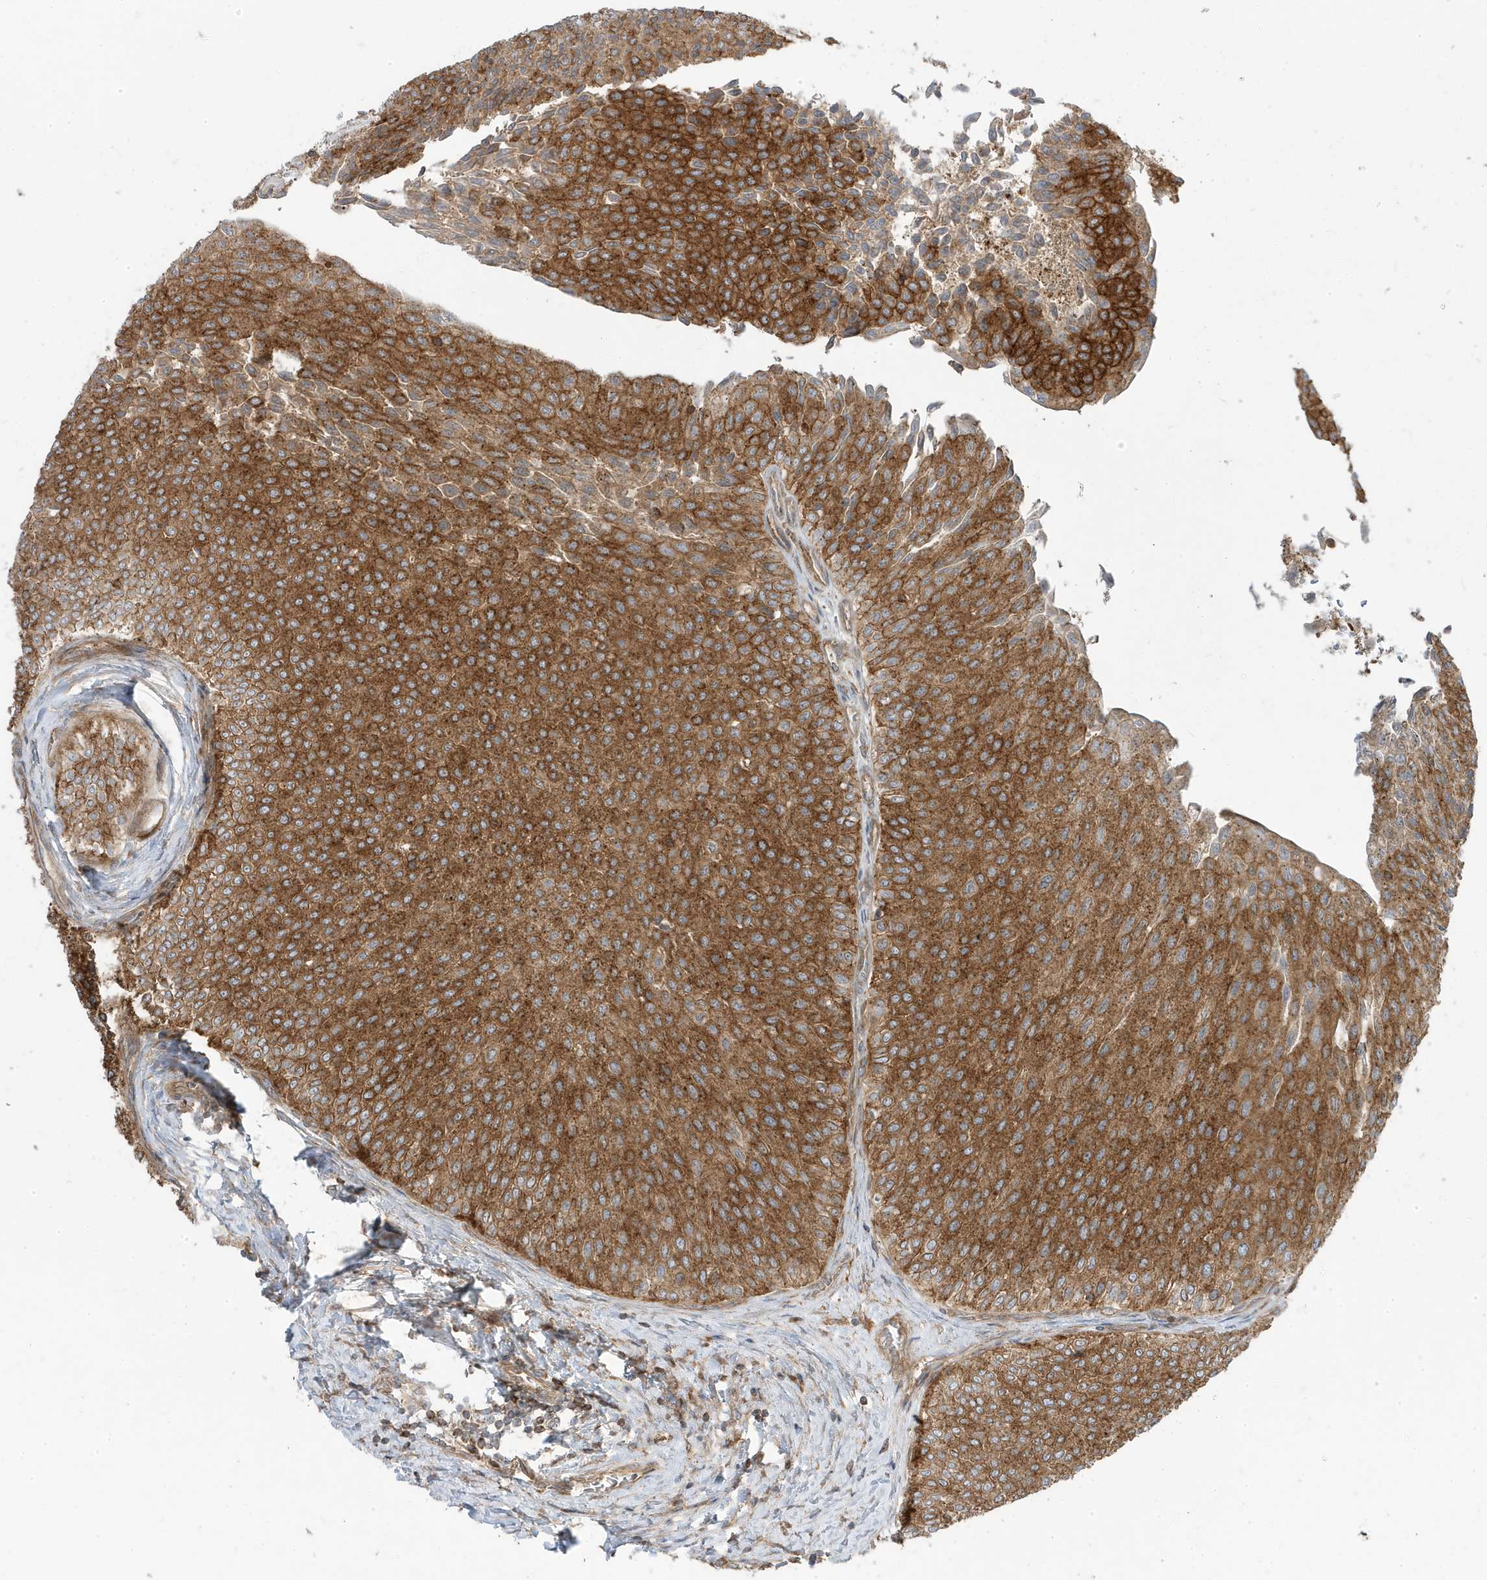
{"staining": {"intensity": "moderate", "quantity": ">75%", "location": "cytoplasmic/membranous"}, "tissue": "urothelial cancer", "cell_type": "Tumor cells", "image_type": "cancer", "snomed": [{"axis": "morphology", "description": "Urothelial carcinoma, Low grade"}, {"axis": "topography", "description": "Urinary bladder"}], "caption": "A brown stain shows moderate cytoplasmic/membranous expression of a protein in human urothelial cancer tumor cells.", "gene": "STAM", "patient": {"sex": "male", "age": 78}}